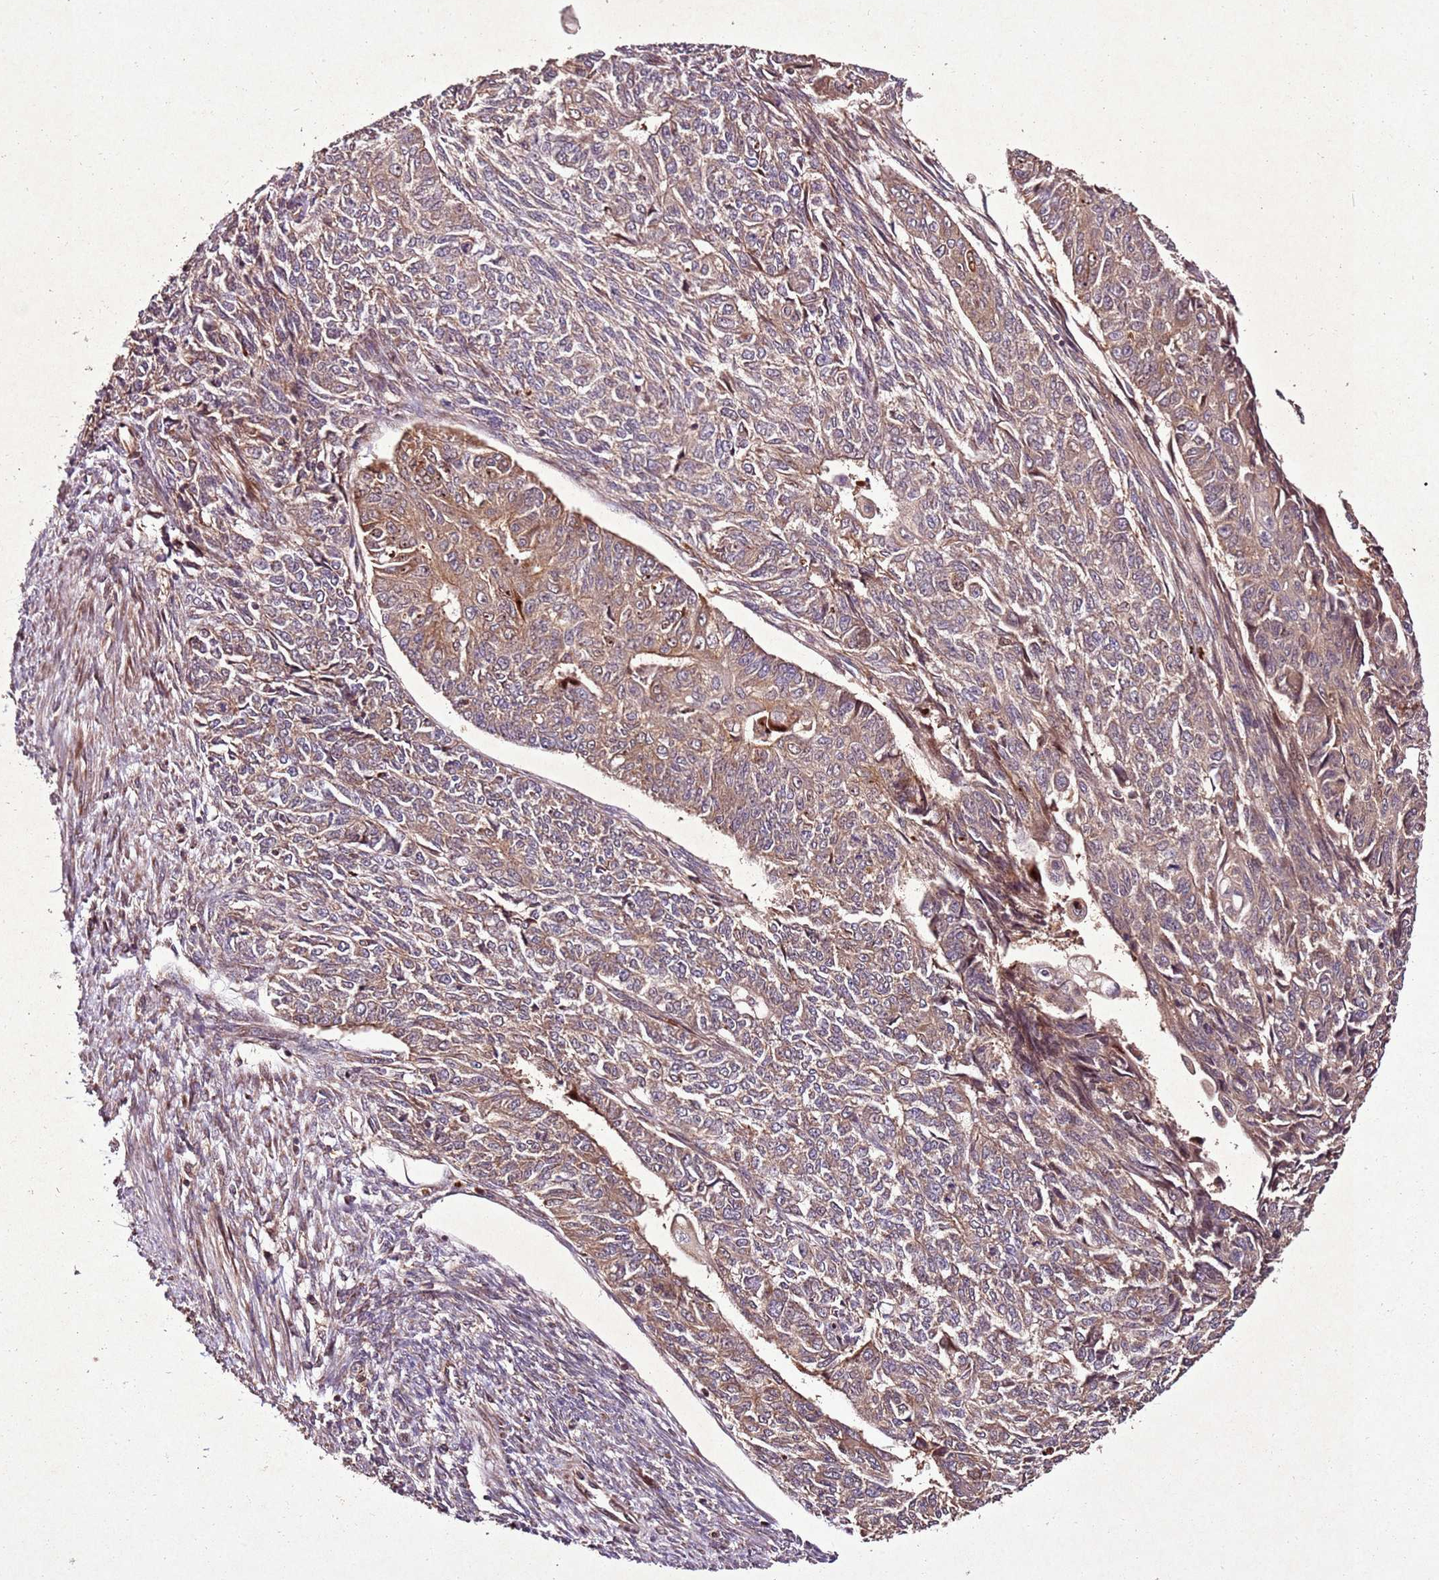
{"staining": {"intensity": "weak", "quantity": ">75%", "location": "cytoplasmic/membranous"}, "tissue": "endometrial cancer", "cell_type": "Tumor cells", "image_type": "cancer", "snomed": [{"axis": "morphology", "description": "Adenocarcinoma, NOS"}, {"axis": "topography", "description": "Endometrium"}], "caption": "The photomicrograph reveals staining of endometrial cancer, revealing weak cytoplasmic/membranous protein staining (brown color) within tumor cells.", "gene": "PTMA", "patient": {"sex": "female", "age": 32}}